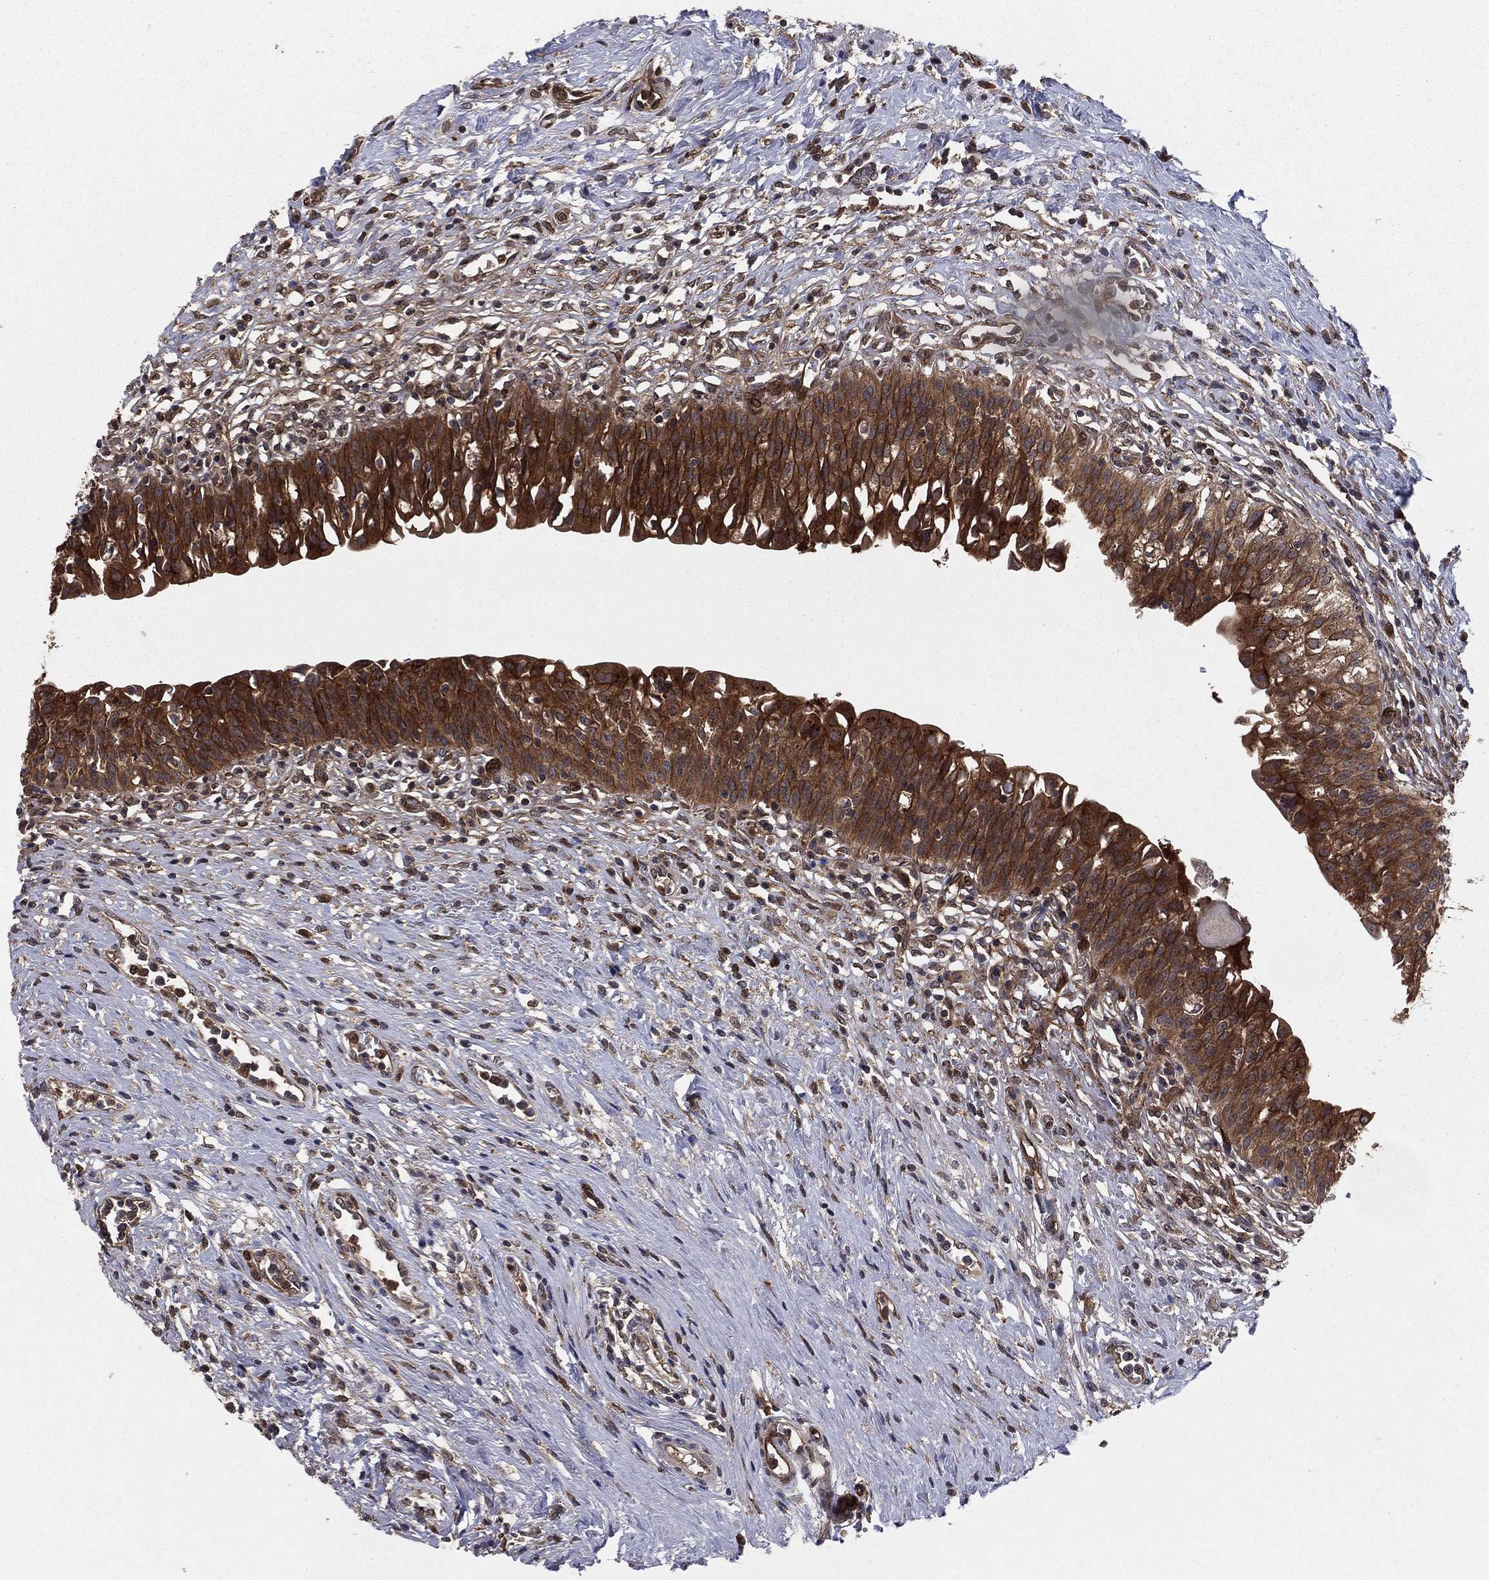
{"staining": {"intensity": "strong", "quantity": ">75%", "location": "cytoplasmic/membranous"}, "tissue": "urinary bladder", "cell_type": "Urothelial cells", "image_type": "normal", "snomed": [{"axis": "morphology", "description": "Normal tissue, NOS"}, {"axis": "topography", "description": "Urinary bladder"}], "caption": "Protein expression analysis of normal urinary bladder reveals strong cytoplasmic/membranous positivity in approximately >75% of urothelial cells. The protein is shown in brown color, while the nuclei are stained blue.", "gene": "CERT1", "patient": {"sex": "male", "age": 76}}